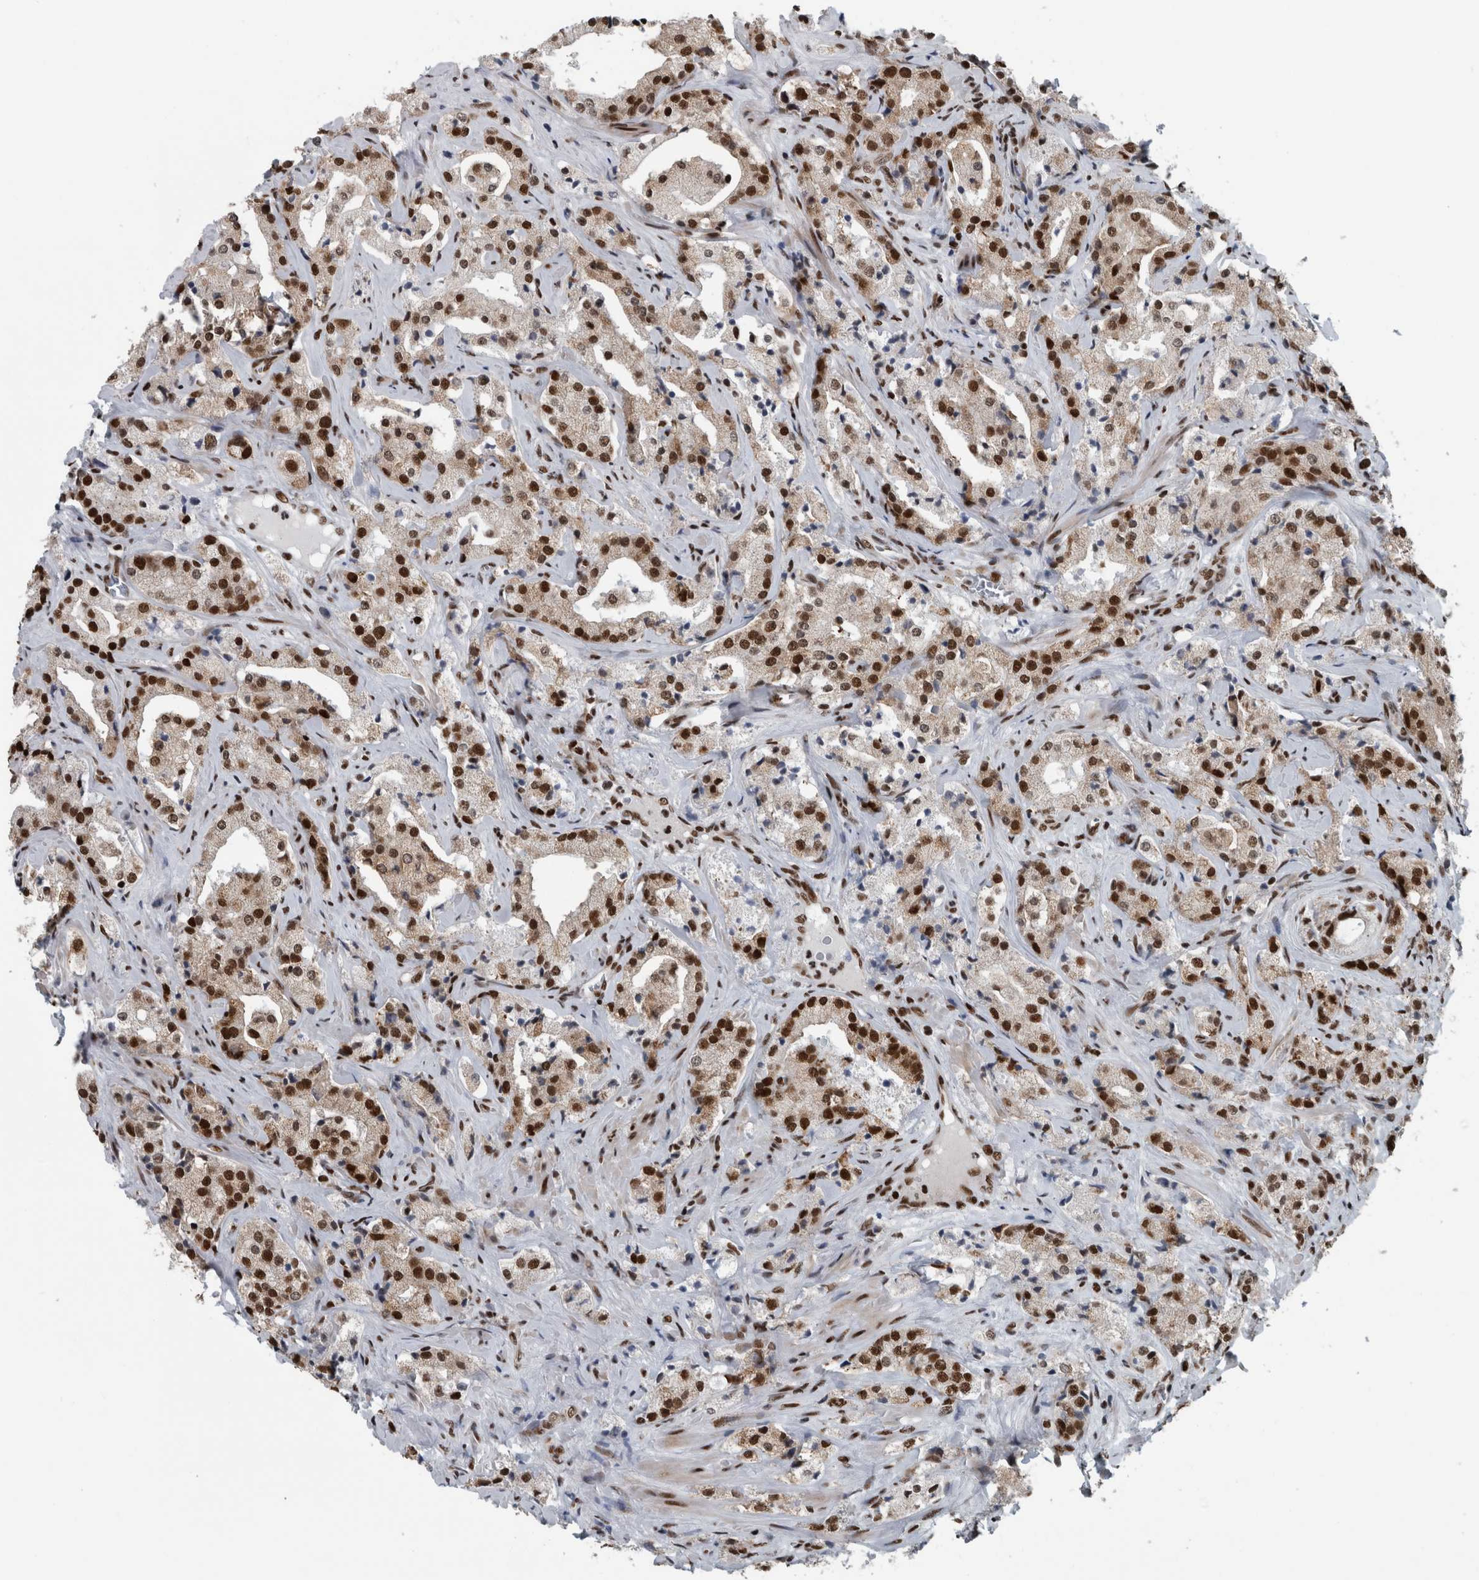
{"staining": {"intensity": "strong", "quantity": ">75%", "location": "nuclear"}, "tissue": "prostate cancer", "cell_type": "Tumor cells", "image_type": "cancer", "snomed": [{"axis": "morphology", "description": "Adenocarcinoma, High grade"}, {"axis": "topography", "description": "Prostate"}], "caption": "Human prostate cancer (high-grade adenocarcinoma) stained for a protein (brown) reveals strong nuclear positive staining in approximately >75% of tumor cells.", "gene": "DNMT3A", "patient": {"sex": "male", "age": 63}}